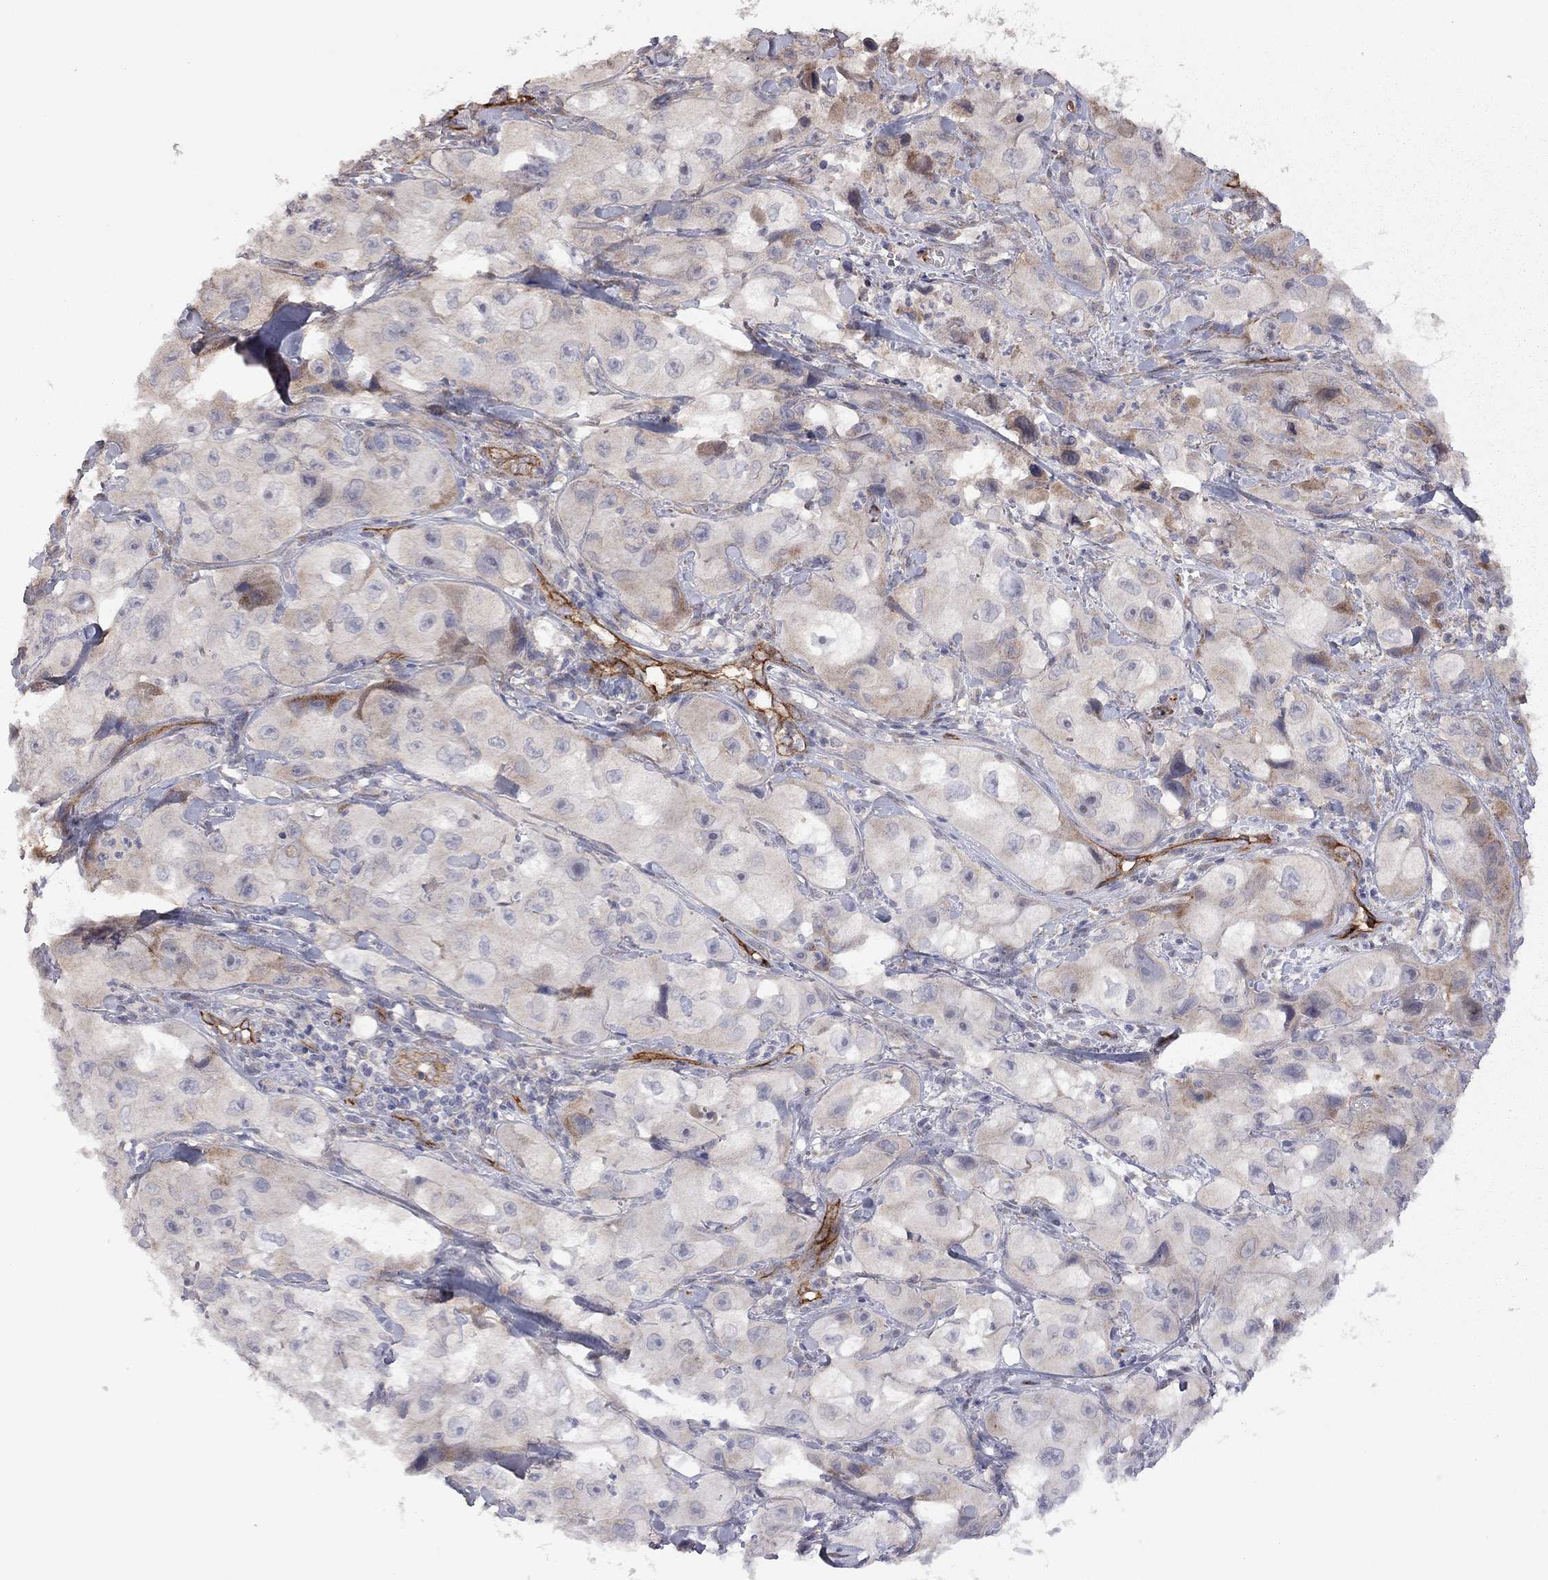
{"staining": {"intensity": "weak", "quantity": "<25%", "location": "cytoplasmic/membranous"}, "tissue": "skin cancer", "cell_type": "Tumor cells", "image_type": "cancer", "snomed": [{"axis": "morphology", "description": "Squamous cell carcinoma, NOS"}, {"axis": "topography", "description": "Skin"}, {"axis": "topography", "description": "Subcutis"}], "caption": "Immunohistochemistry (IHC) of human skin squamous cell carcinoma reveals no positivity in tumor cells.", "gene": "EXOC3L2", "patient": {"sex": "male", "age": 73}}